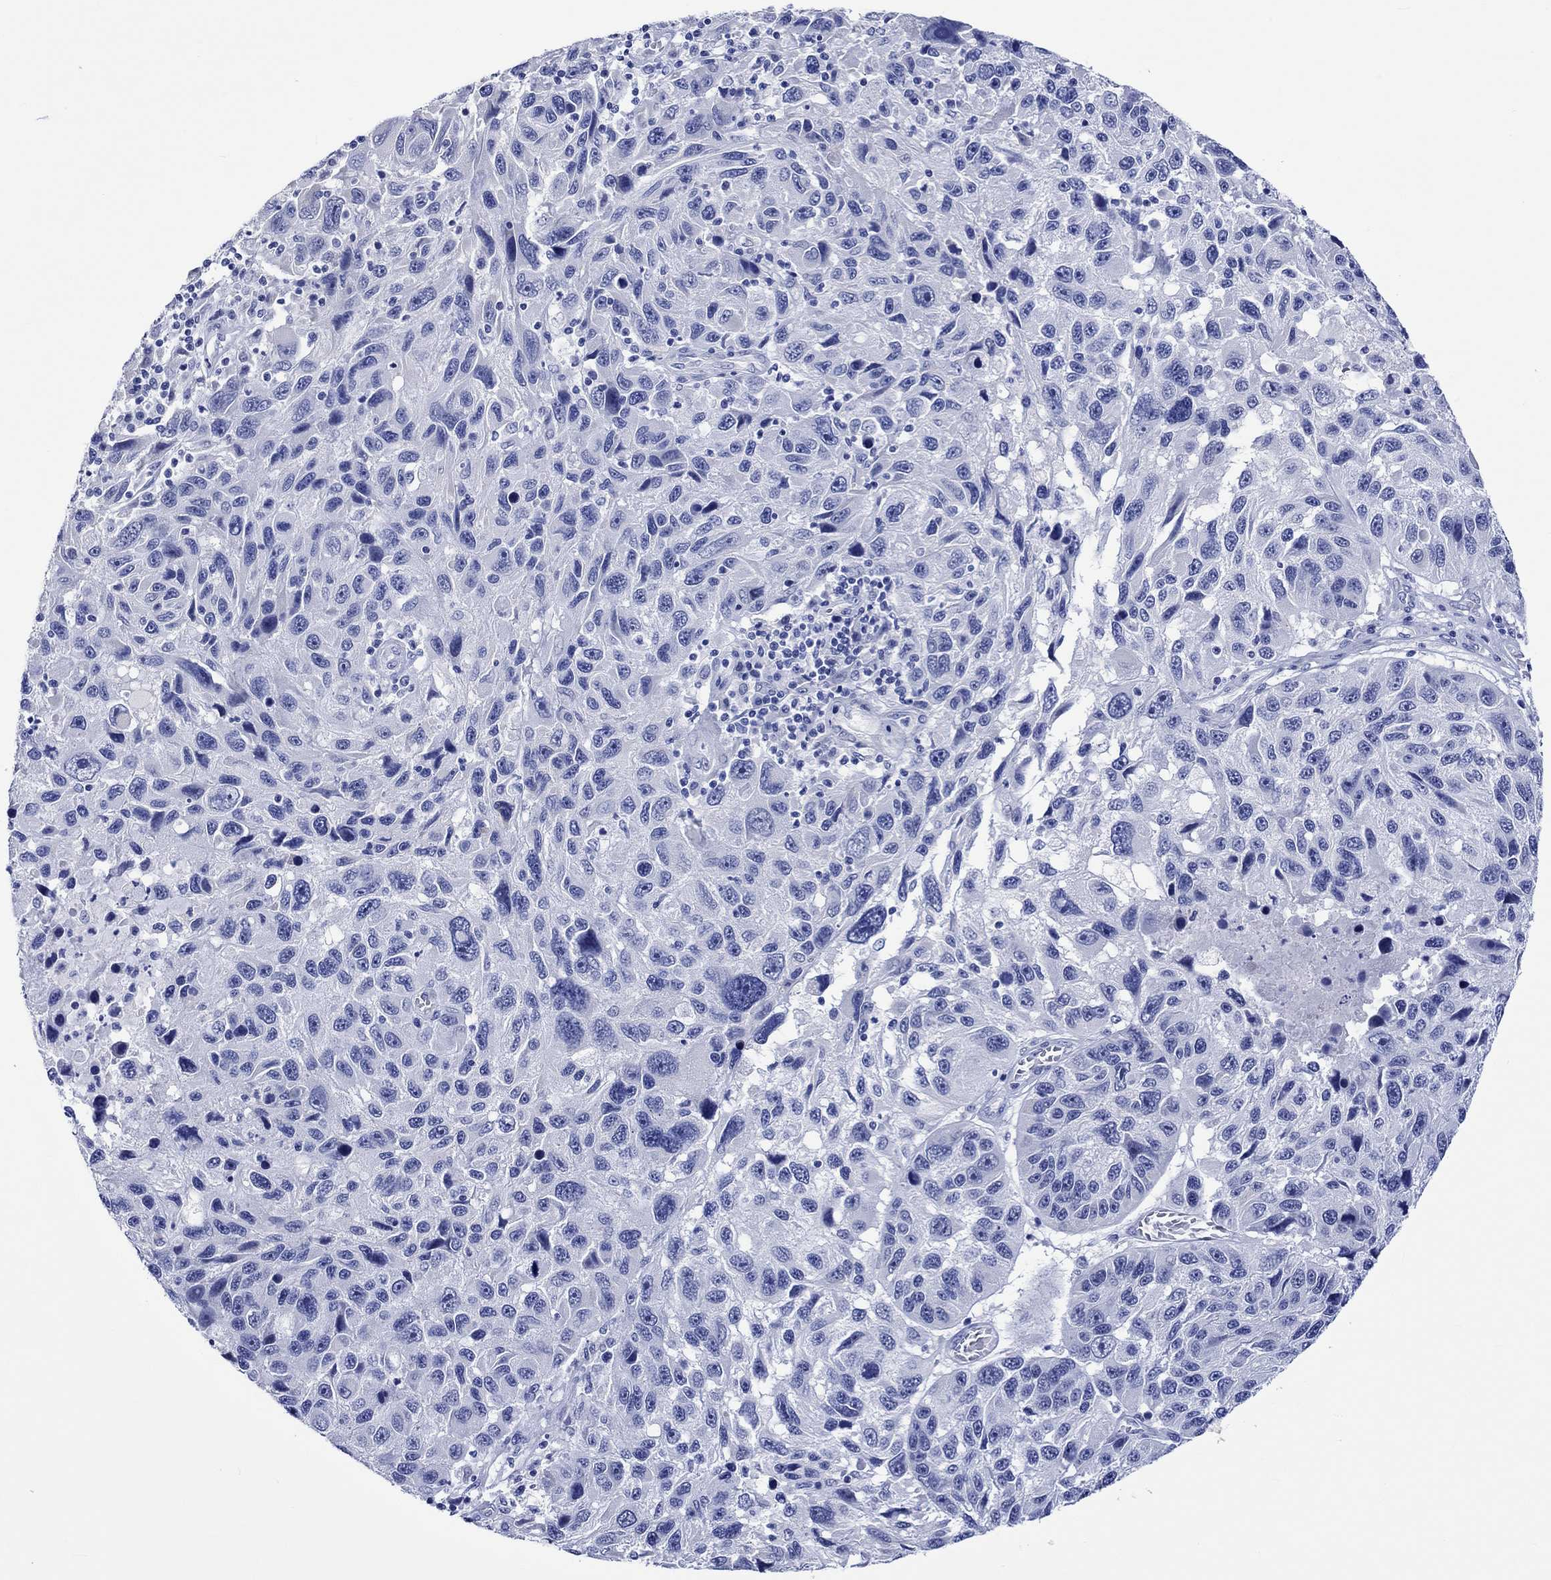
{"staining": {"intensity": "negative", "quantity": "none", "location": "none"}, "tissue": "melanoma", "cell_type": "Tumor cells", "image_type": "cancer", "snomed": [{"axis": "morphology", "description": "Malignant melanoma, NOS"}, {"axis": "topography", "description": "Skin"}], "caption": "There is no significant expression in tumor cells of melanoma. (Stains: DAB immunohistochemistry (IHC) with hematoxylin counter stain, Microscopy: brightfield microscopy at high magnification).", "gene": "HARBI1", "patient": {"sex": "male", "age": 53}}